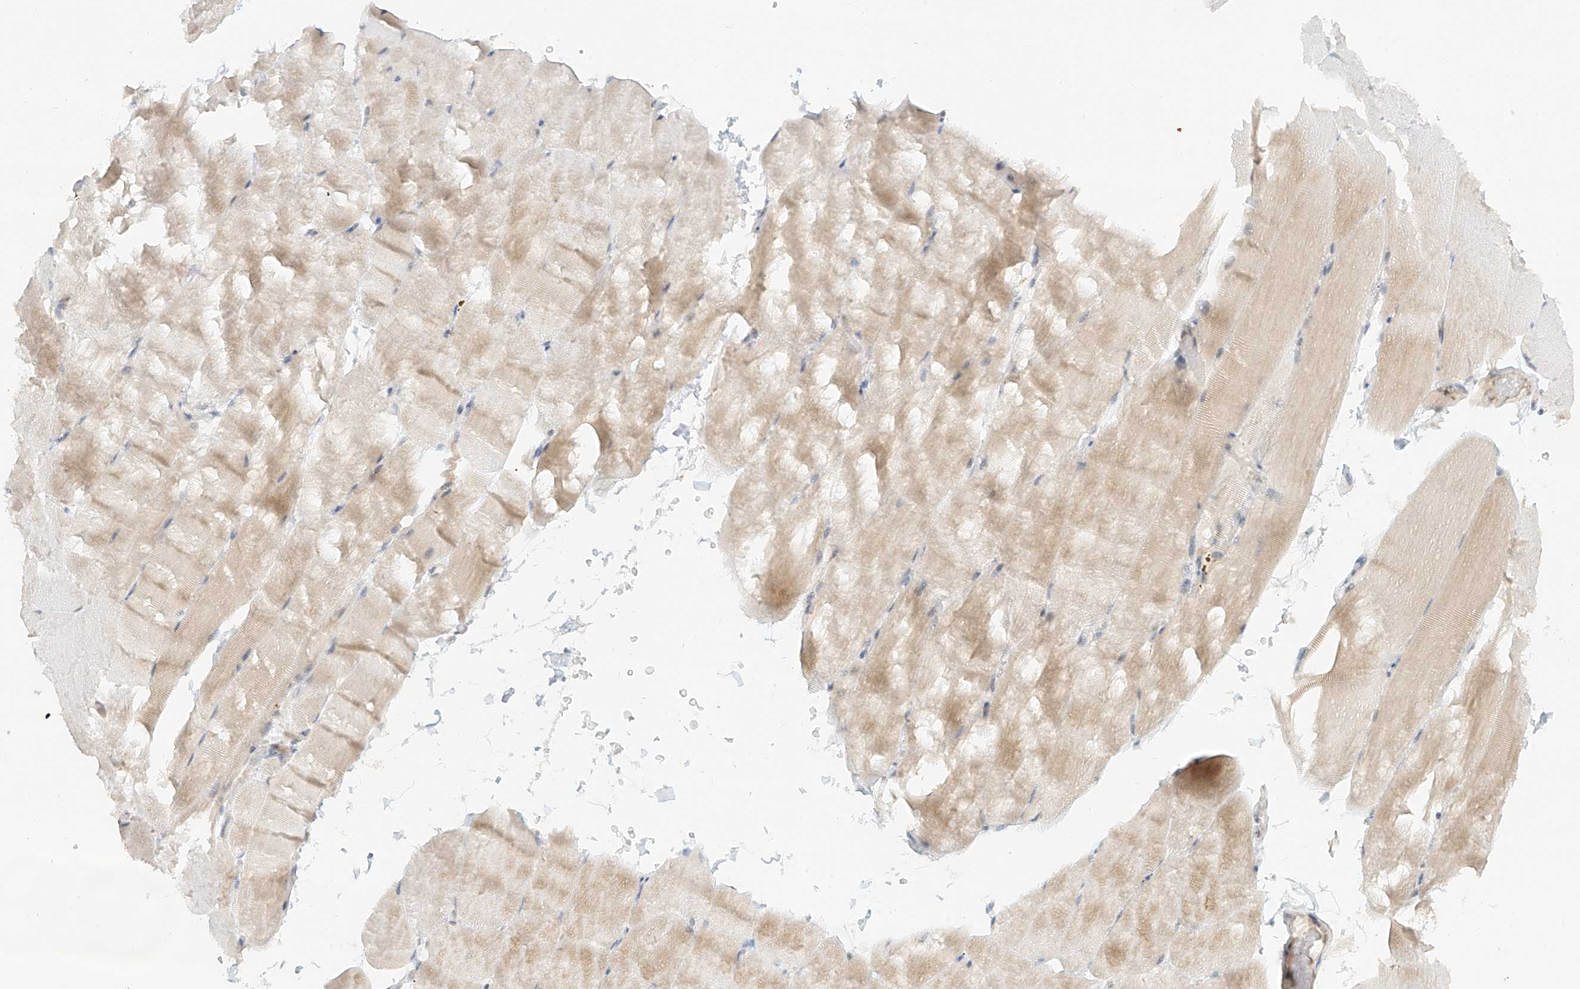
{"staining": {"intensity": "weak", "quantity": "25%-75%", "location": "cytoplasmic/membranous"}, "tissue": "skeletal muscle", "cell_type": "Myocytes", "image_type": "normal", "snomed": [{"axis": "morphology", "description": "Normal tissue, NOS"}, {"axis": "topography", "description": "Skeletal muscle"}, {"axis": "topography", "description": "Parathyroid gland"}], "caption": "IHC of benign skeletal muscle reveals low levels of weak cytoplasmic/membranous positivity in approximately 25%-75% of myocytes.", "gene": "MIPEP", "patient": {"sex": "female", "age": 37}}